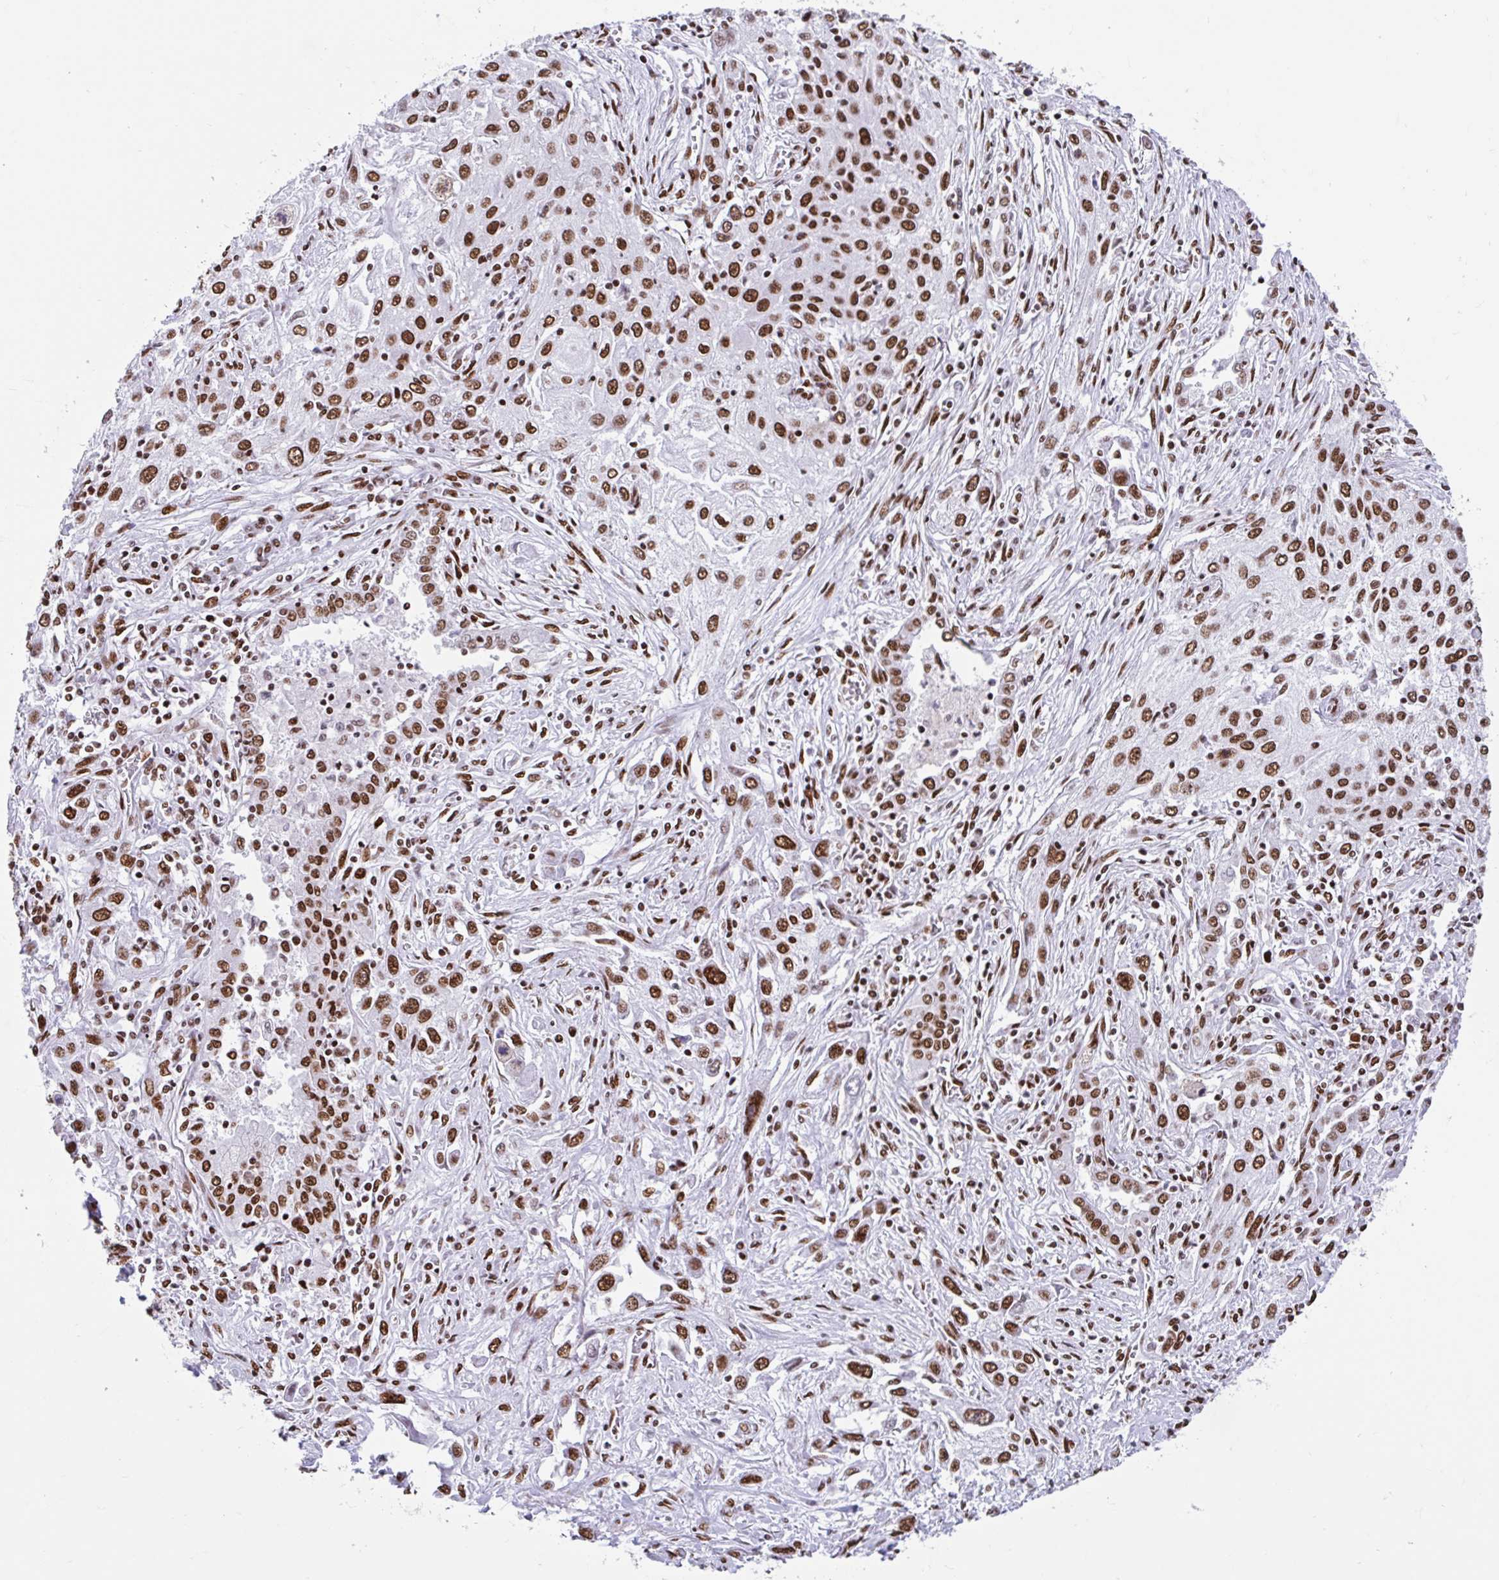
{"staining": {"intensity": "strong", "quantity": ">75%", "location": "nuclear"}, "tissue": "lung cancer", "cell_type": "Tumor cells", "image_type": "cancer", "snomed": [{"axis": "morphology", "description": "Squamous cell carcinoma, NOS"}, {"axis": "topography", "description": "Lung"}], "caption": "Immunohistochemical staining of squamous cell carcinoma (lung) demonstrates high levels of strong nuclear protein expression in about >75% of tumor cells.", "gene": "KHDRBS1", "patient": {"sex": "female", "age": 69}}